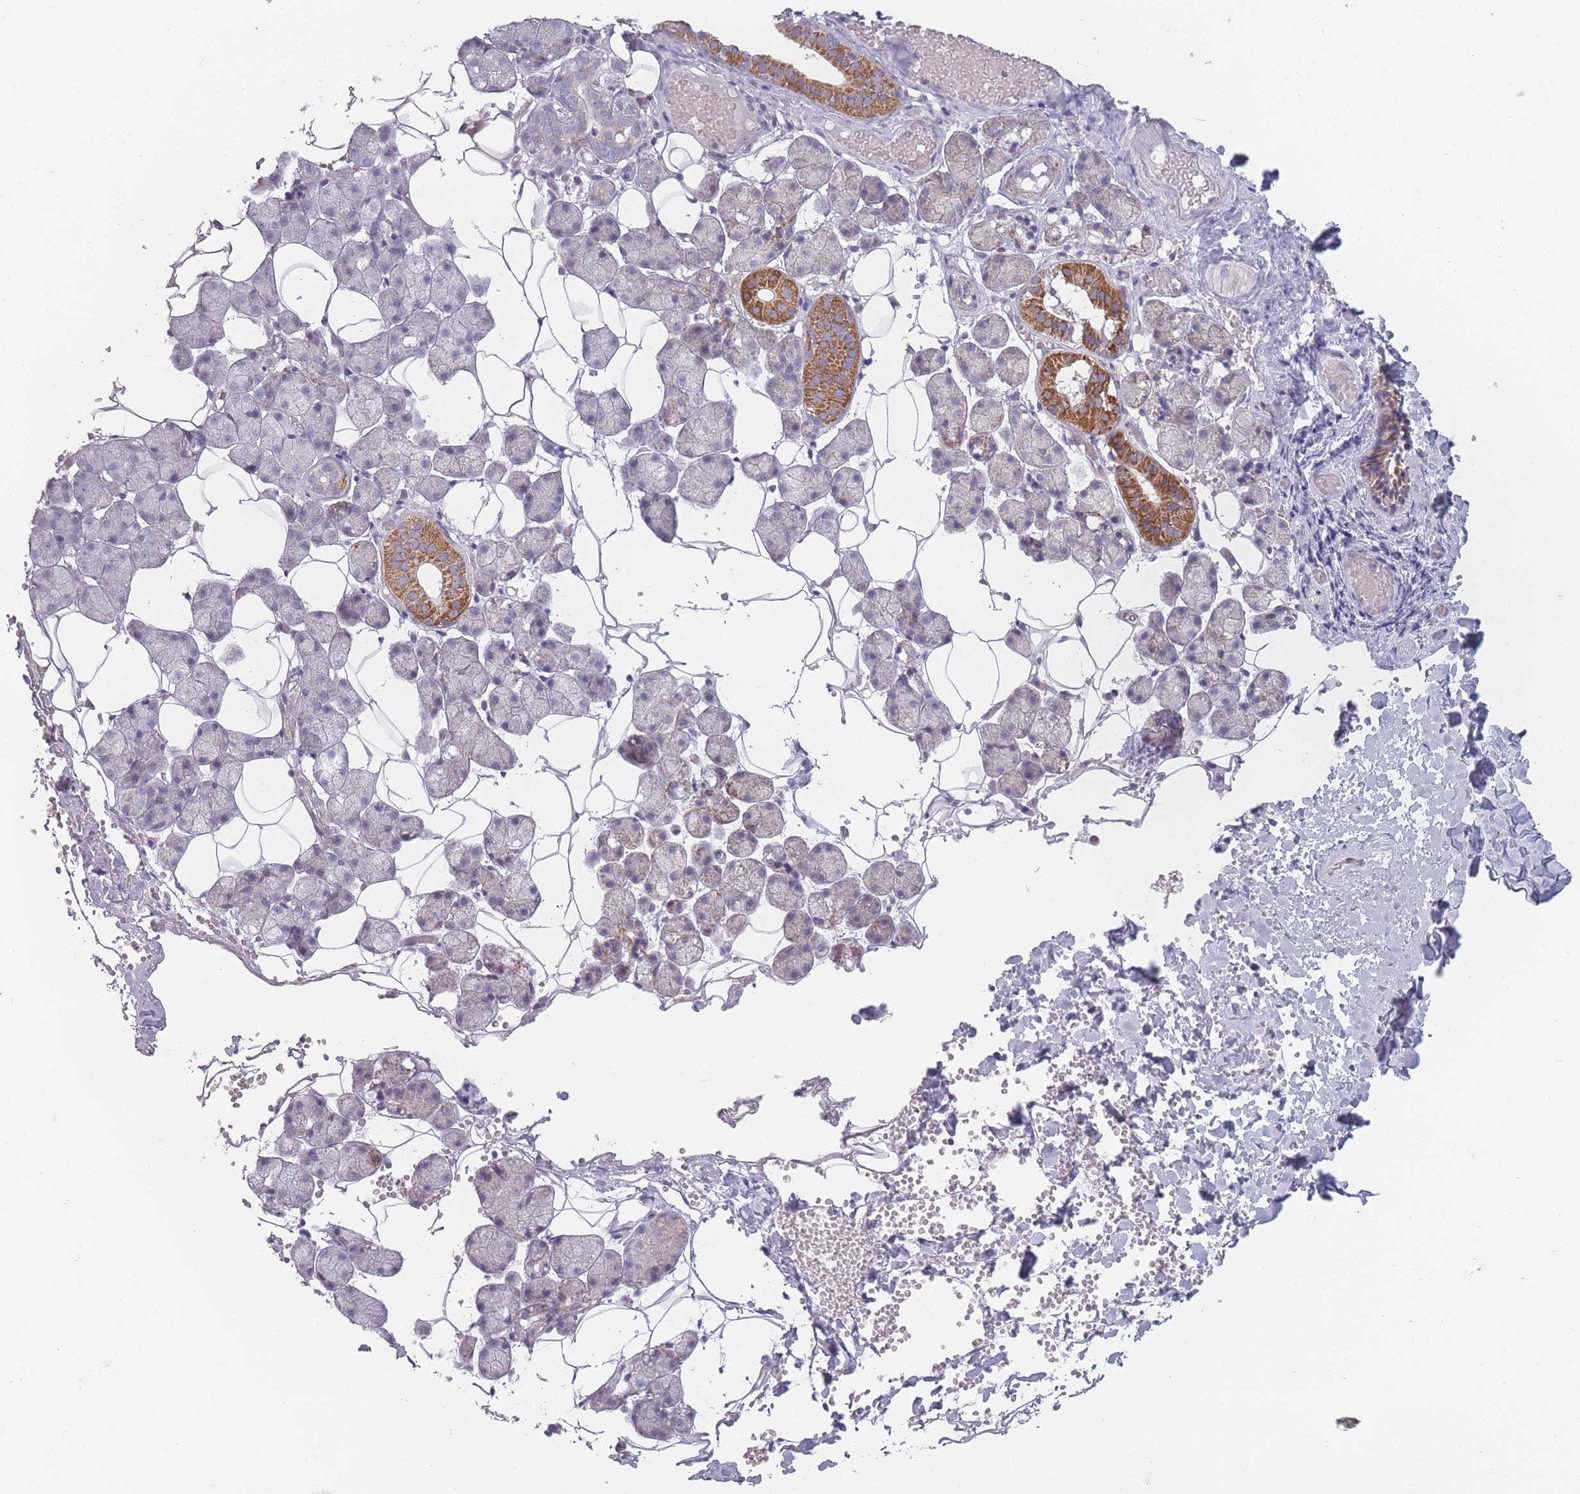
{"staining": {"intensity": "moderate", "quantity": "<25%", "location": "cytoplasmic/membranous"}, "tissue": "salivary gland", "cell_type": "Glandular cells", "image_type": "normal", "snomed": [{"axis": "morphology", "description": "Normal tissue, NOS"}, {"axis": "topography", "description": "Salivary gland"}], "caption": "Protein staining reveals moderate cytoplasmic/membranous expression in approximately <25% of glandular cells in unremarkable salivary gland. The protein of interest is shown in brown color, while the nuclei are stained blue.", "gene": "DCHS1", "patient": {"sex": "female", "age": 33}}